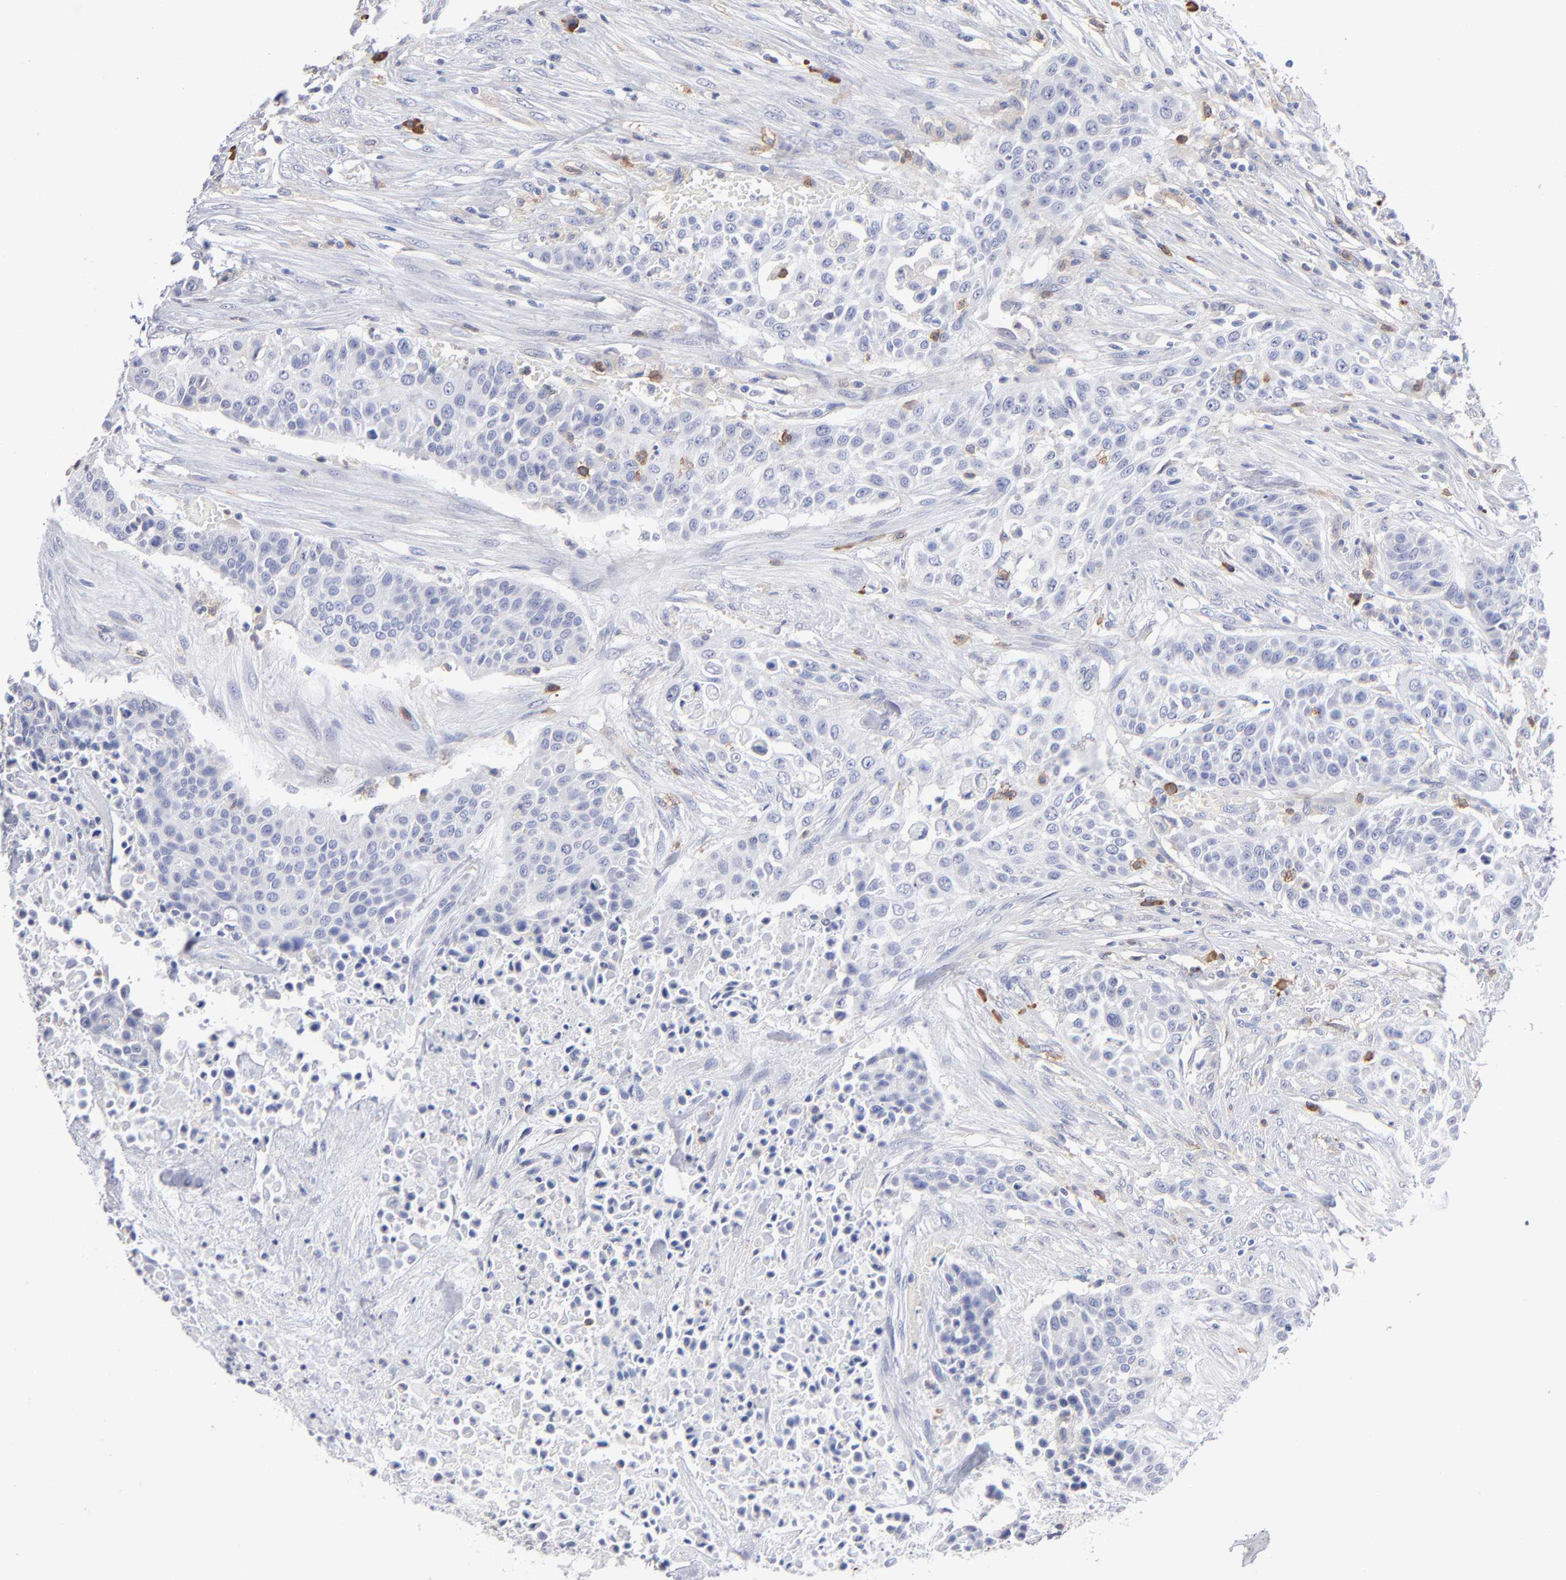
{"staining": {"intensity": "negative", "quantity": "none", "location": "none"}, "tissue": "urothelial cancer", "cell_type": "Tumor cells", "image_type": "cancer", "snomed": [{"axis": "morphology", "description": "Urothelial carcinoma, High grade"}, {"axis": "topography", "description": "Urinary bladder"}], "caption": "Protein analysis of urothelial cancer reveals no significant staining in tumor cells.", "gene": "LAT2", "patient": {"sex": "male", "age": 74}}